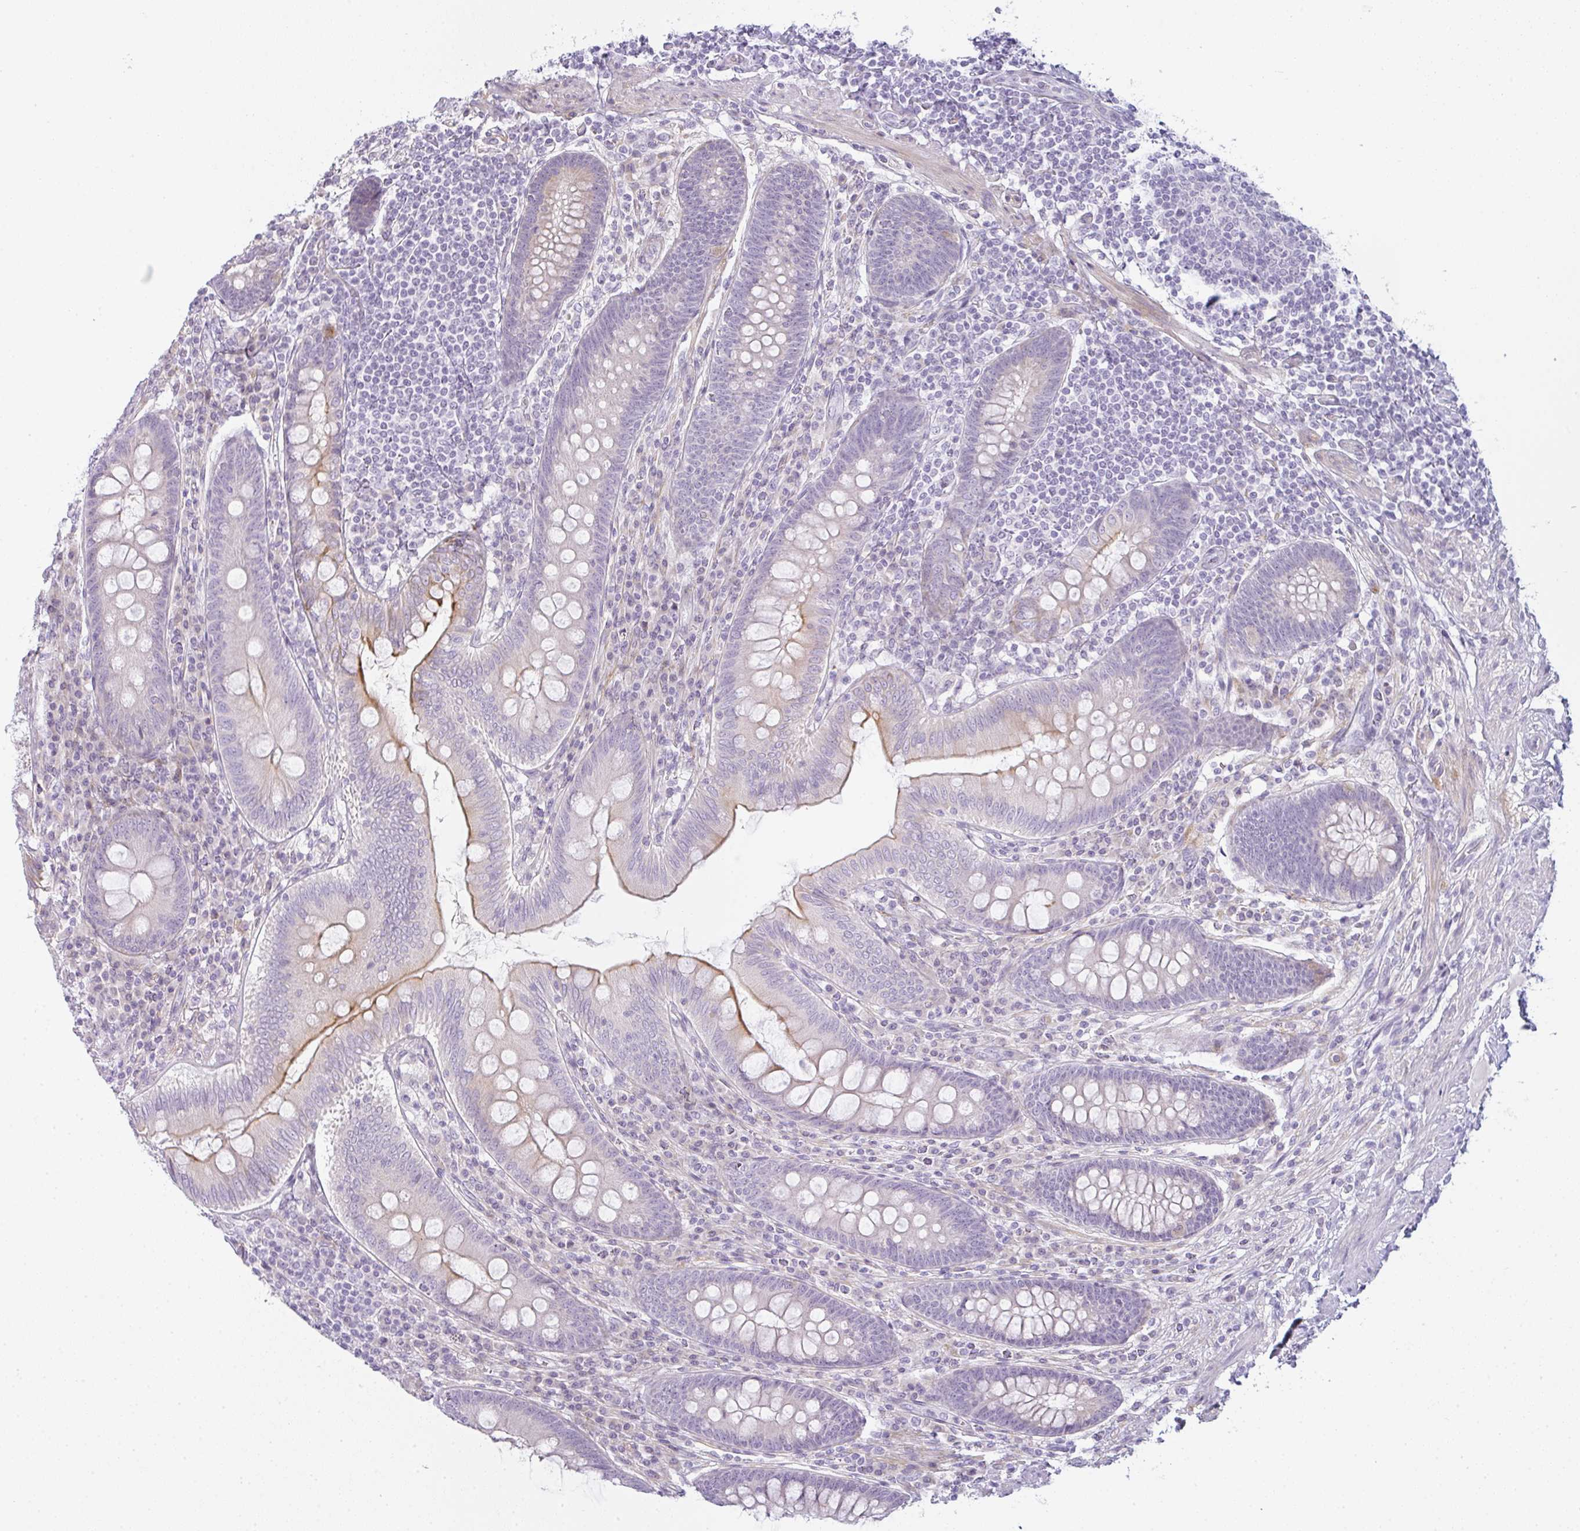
{"staining": {"intensity": "strong", "quantity": "<25%", "location": "cytoplasmic/membranous"}, "tissue": "appendix", "cell_type": "Glandular cells", "image_type": "normal", "snomed": [{"axis": "morphology", "description": "Normal tissue, NOS"}, {"axis": "topography", "description": "Appendix"}], "caption": "Approximately <25% of glandular cells in benign appendix display strong cytoplasmic/membranous protein staining as visualized by brown immunohistochemical staining.", "gene": "SIRPB2", "patient": {"sex": "male", "age": 71}}